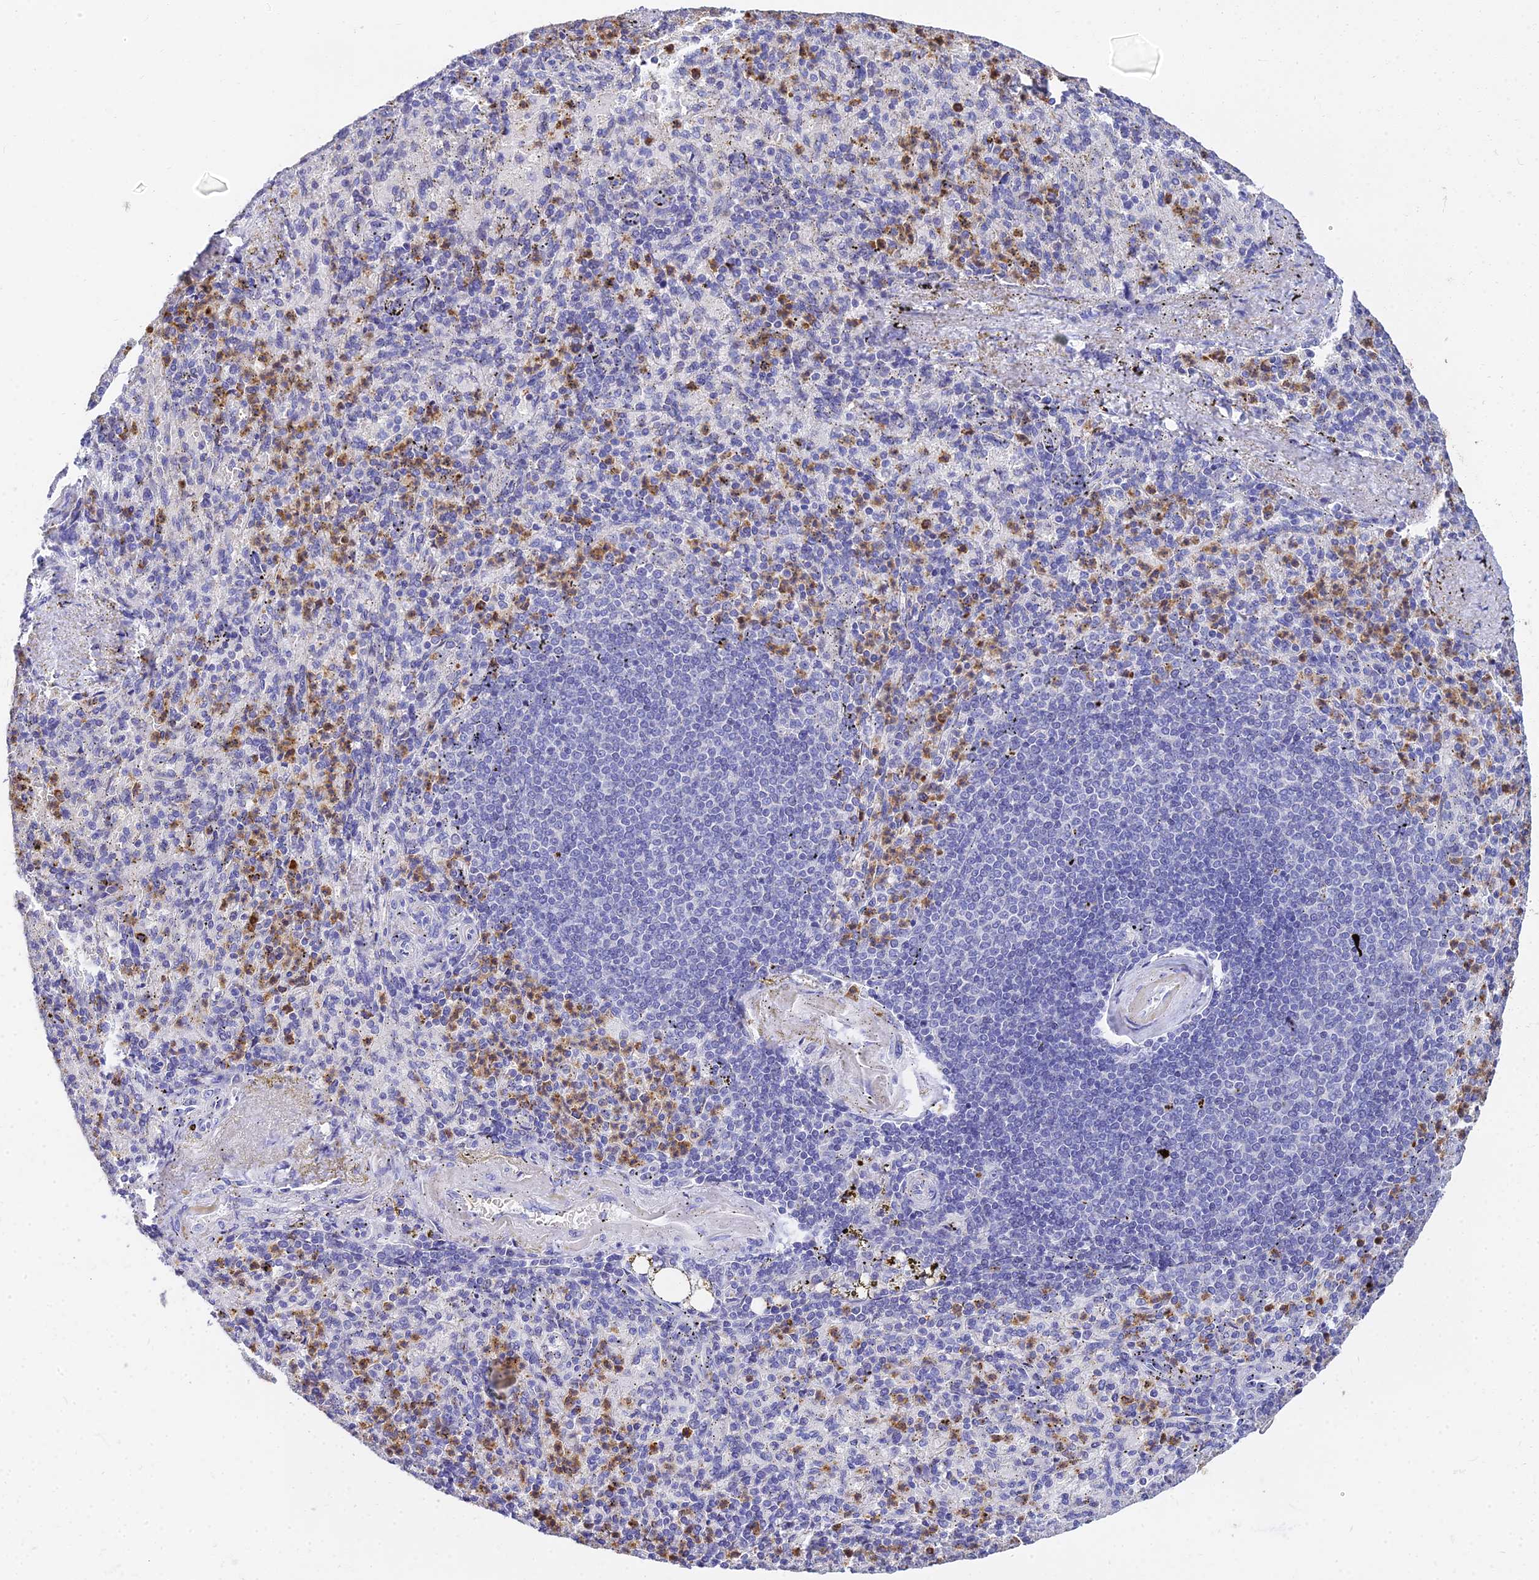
{"staining": {"intensity": "moderate", "quantity": "<25%", "location": "cytoplasmic/membranous"}, "tissue": "spleen", "cell_type": "Cells in red pulp", "image_type": "normal", "snomed": [{"axis": "morphology", "description": "Normal tissue, NOS"}, {"axis": "topography", "description": "Spleen"}], "caption": "A brown stain shows moderate cytoplasmic/membranous expression of a protein in cells in red pulp of benign human spleen.", "gene": "VWC2L", "patient": {"sex": "female", "age": 74}}